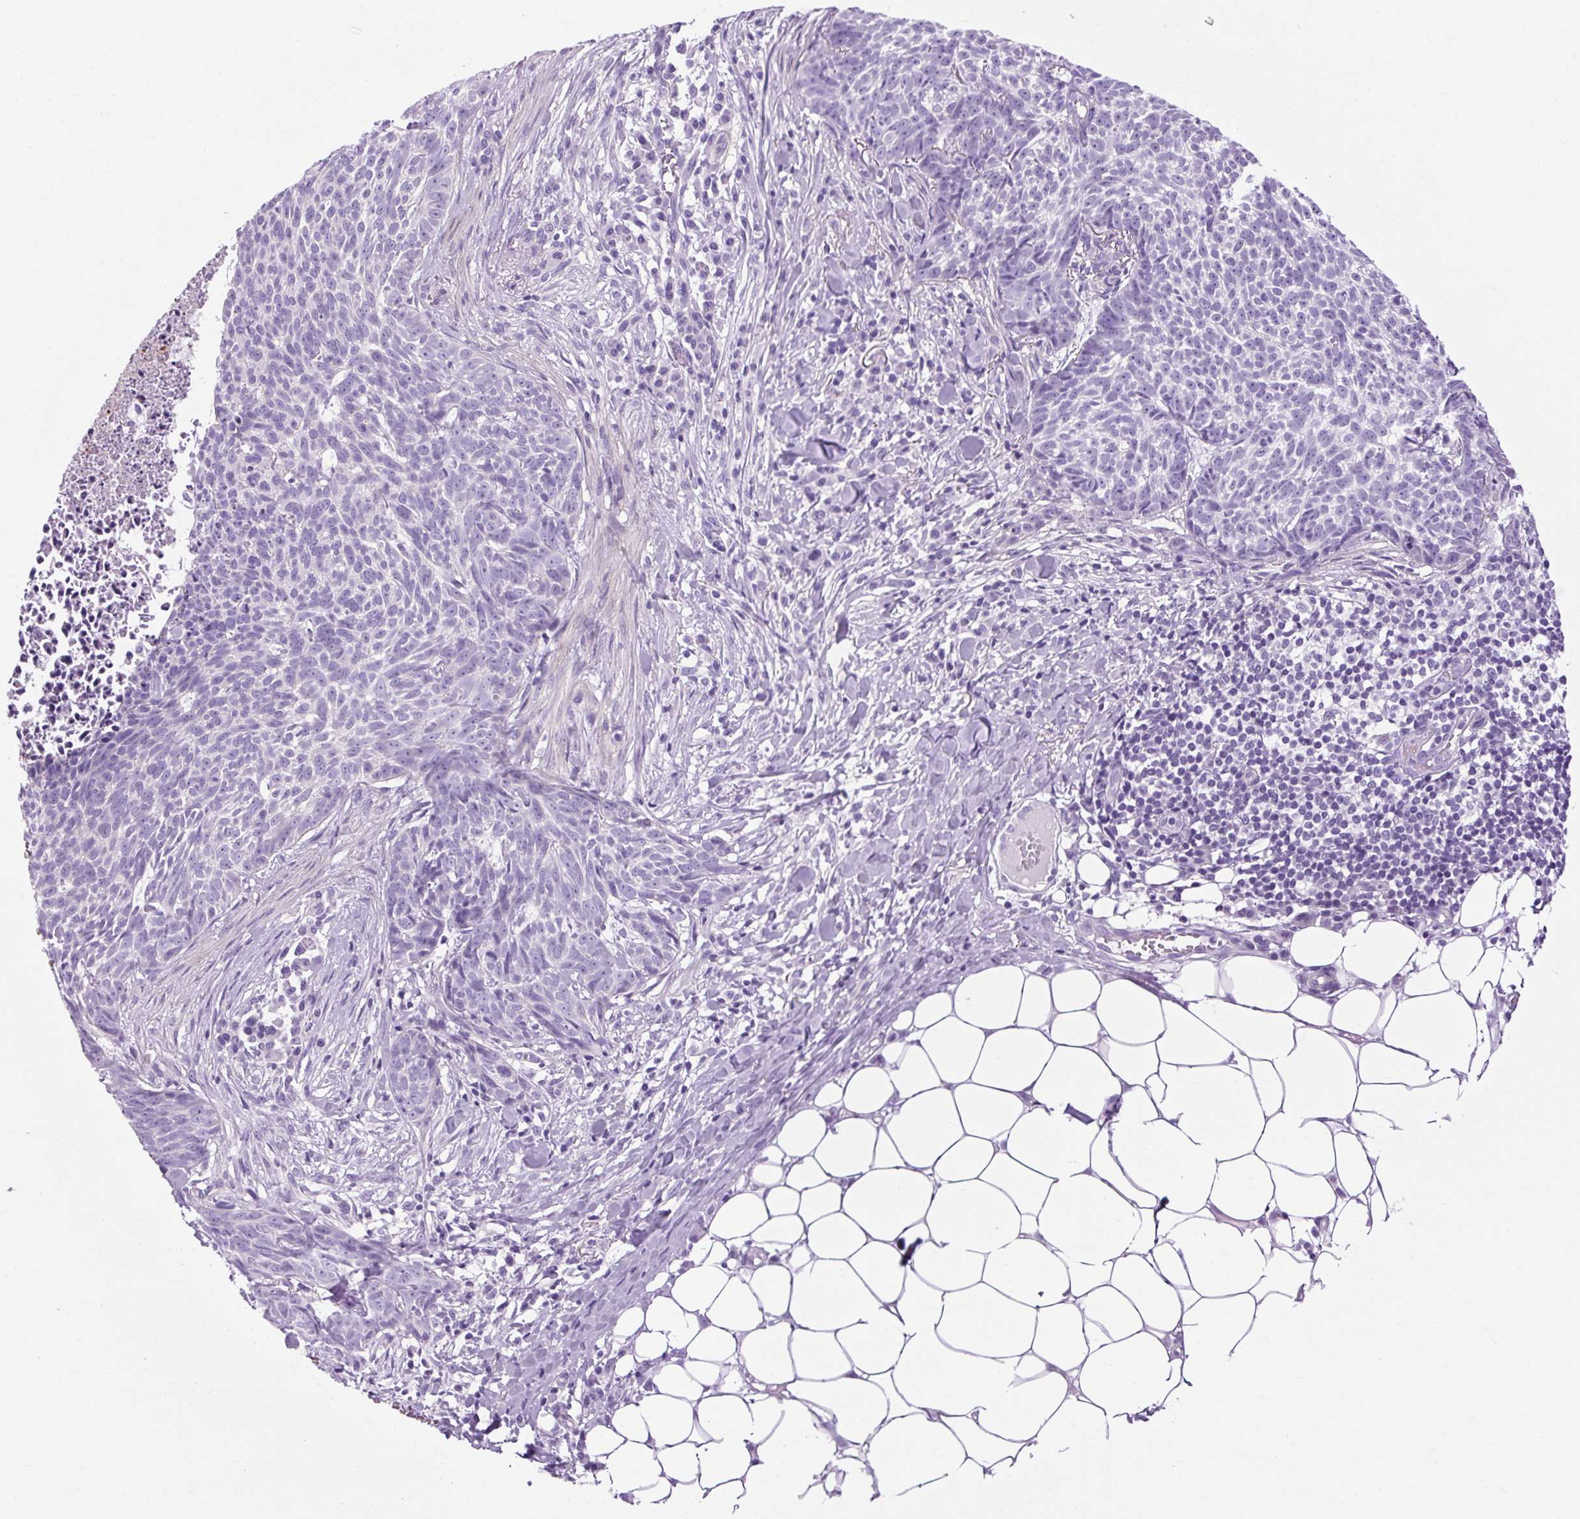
{"staining": {"intensity": "negative", "quantity": "none", "location": "none"}, "tissue": "skin cancer", "cell_type": "Tumor cells", "image_type": "cancer", "snomed": [{"axis": "morphology", "description": "Basal cell carcinoma"}, {"axis": "topography", "description": "Skin"}], "caption": "Tumor cells show no significant protein expression in basal cell carcinoma (skin).", "gene": "OOEP", "patient": {"sex": "female", "age": 93}}